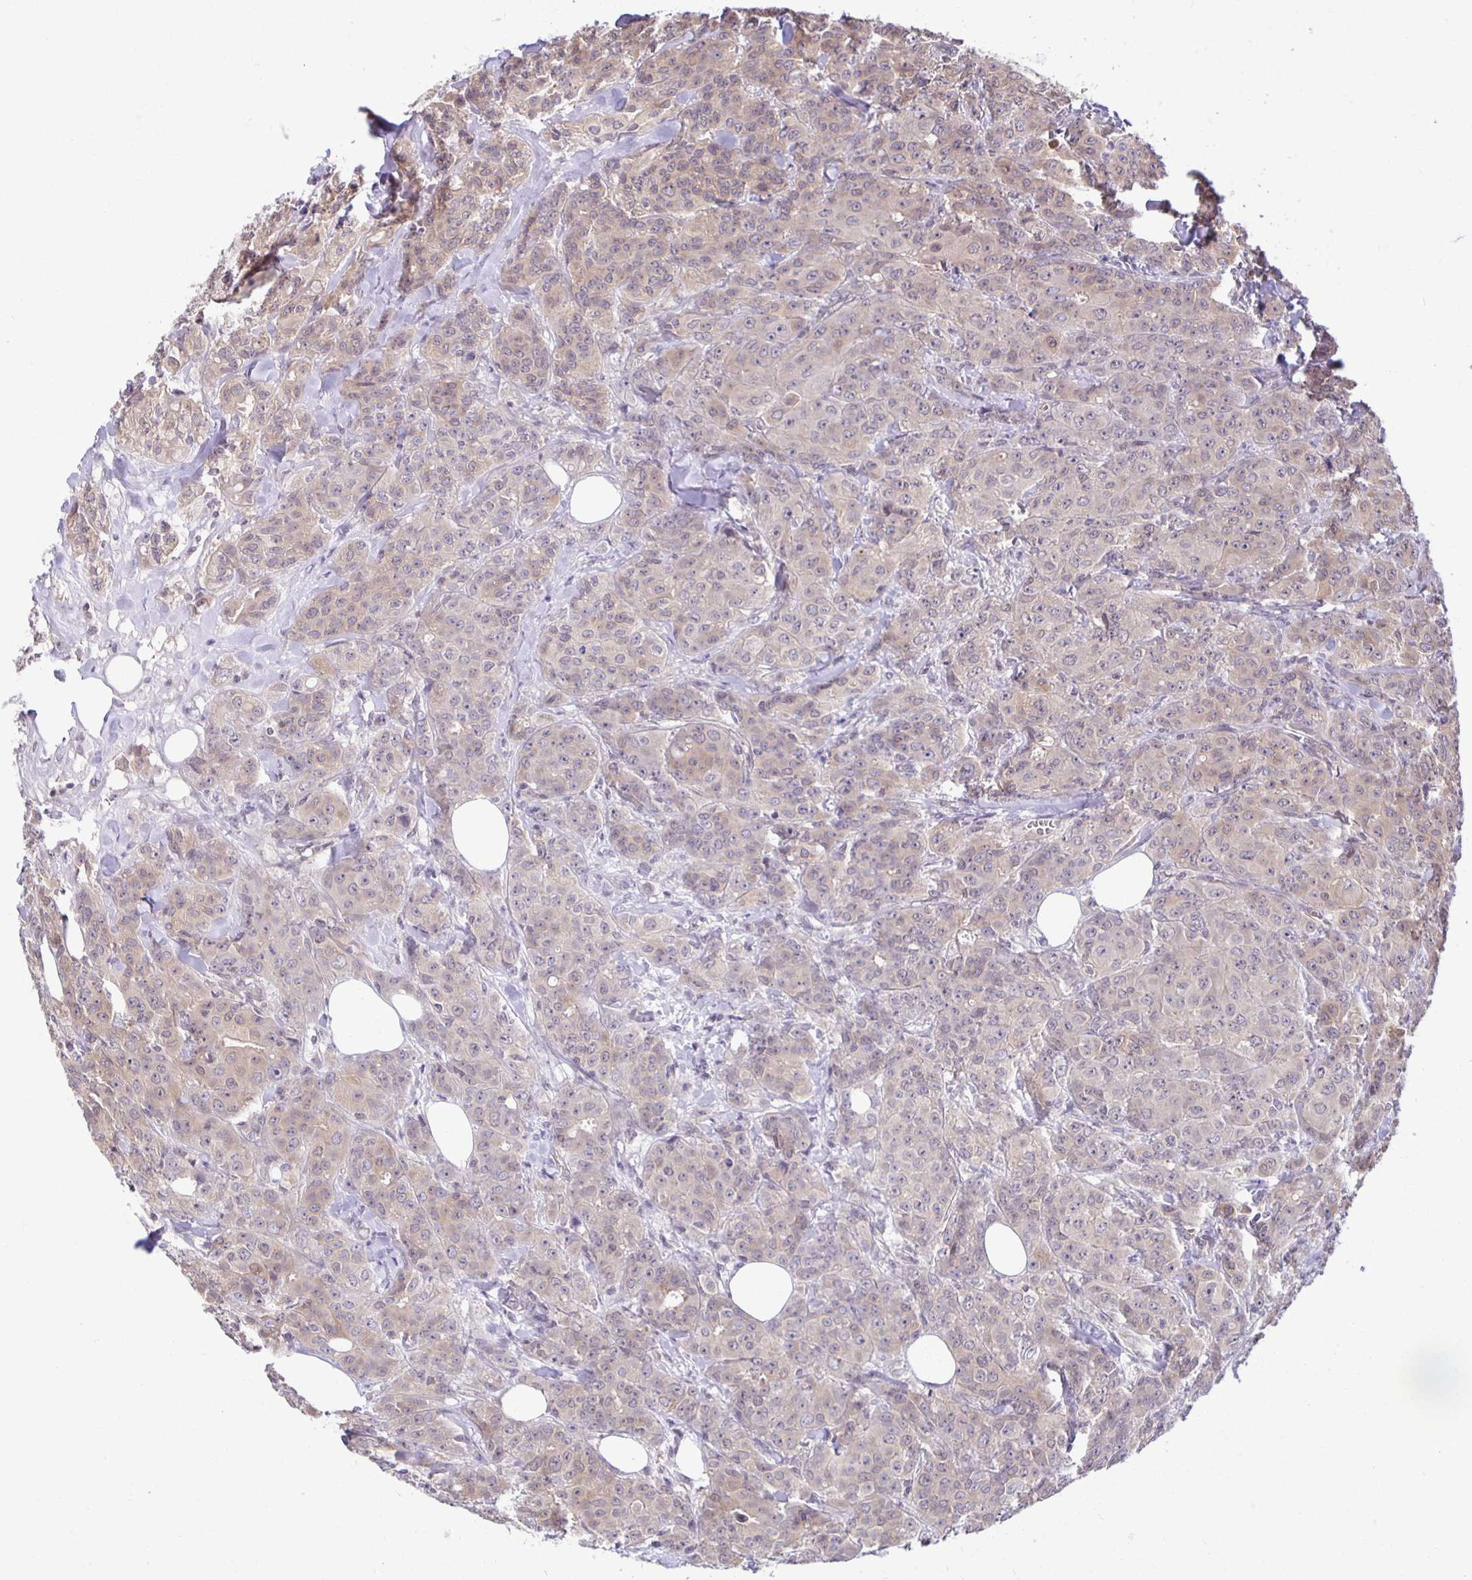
{"staining": {"intensity": "weak", "quantity": ">75%", "location": "cytoplasmic/membranous"}, "tissue": "breast cancer", "cell_type": "Tumor cells", "image_type": "cancer", "snomed": [{"axis": "morphology", "description": "Normal tissue, NOS"}, {"axis": "morphology", "description": "Duct carcinoma"}, {"axis": "topography", "description": "Breast"}], "caption": "Brown immunohistochemical staining in breast cancer exhibits weak cytoplasmic/membranous expression in about >75% of tumor cells.", "gene": "MIEN1", "patient": {"sex": "female", "age": 43}}